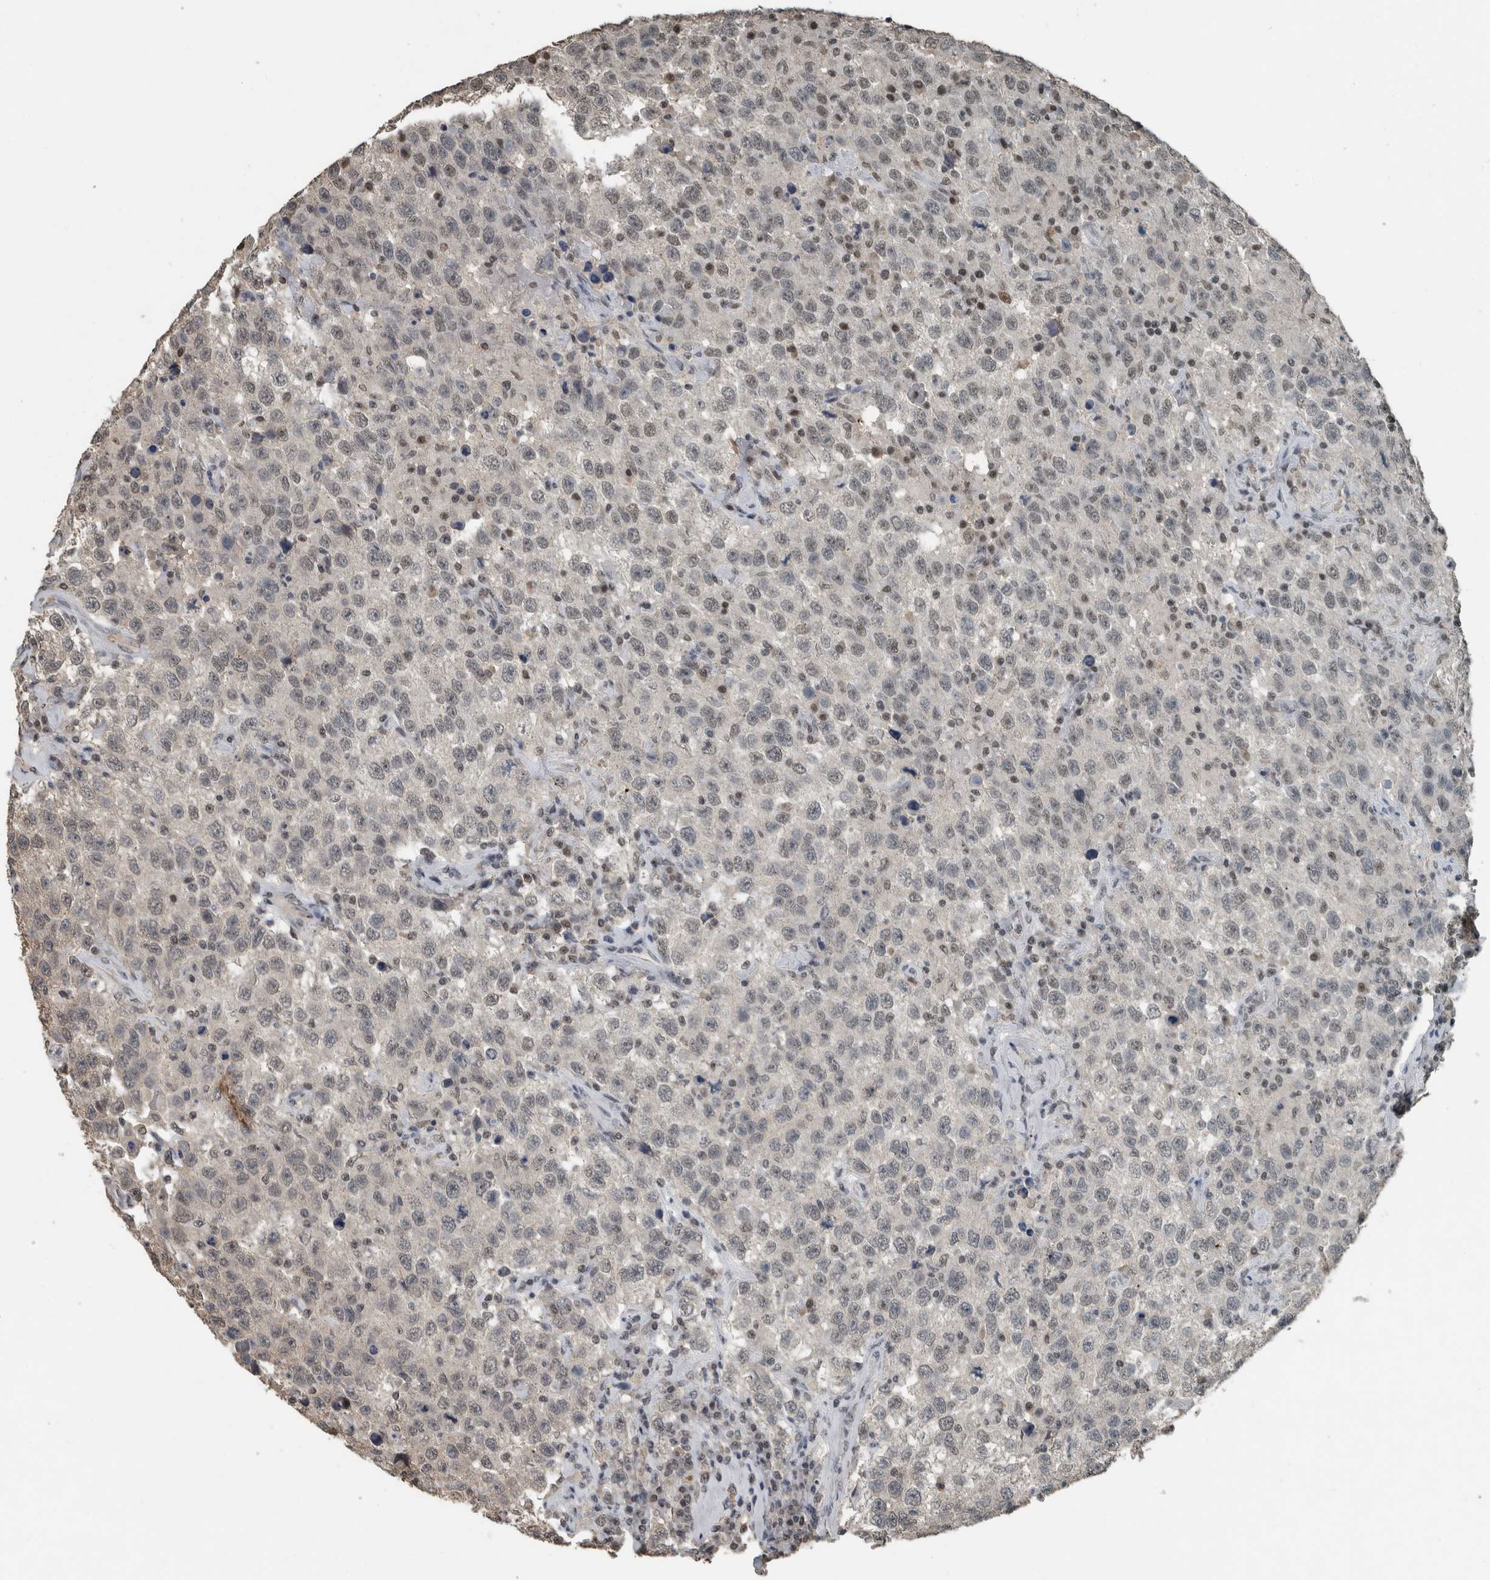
{"staining": {"intensity": "weak", "quantity": "<25%", "location": "nuclear"}, "tissue": "testis cancer", "cell_type": "Tumor cells", "image_type": "cancer", "snomed": [{"axis": "morphology", "description": "Seminoma, NOS"}, {"axis": "topography", "description": "Testis"}], "caption": "Immunohistochemistry histopathology image of neoplastic tissue: testis cancer (seminoma) stained with DAB (3,3'-diaminobenzidine) displays no significant protein expression in tumor cells.", "gene": "ZNF24", "patient": {"sex": "male", "age": 41}}